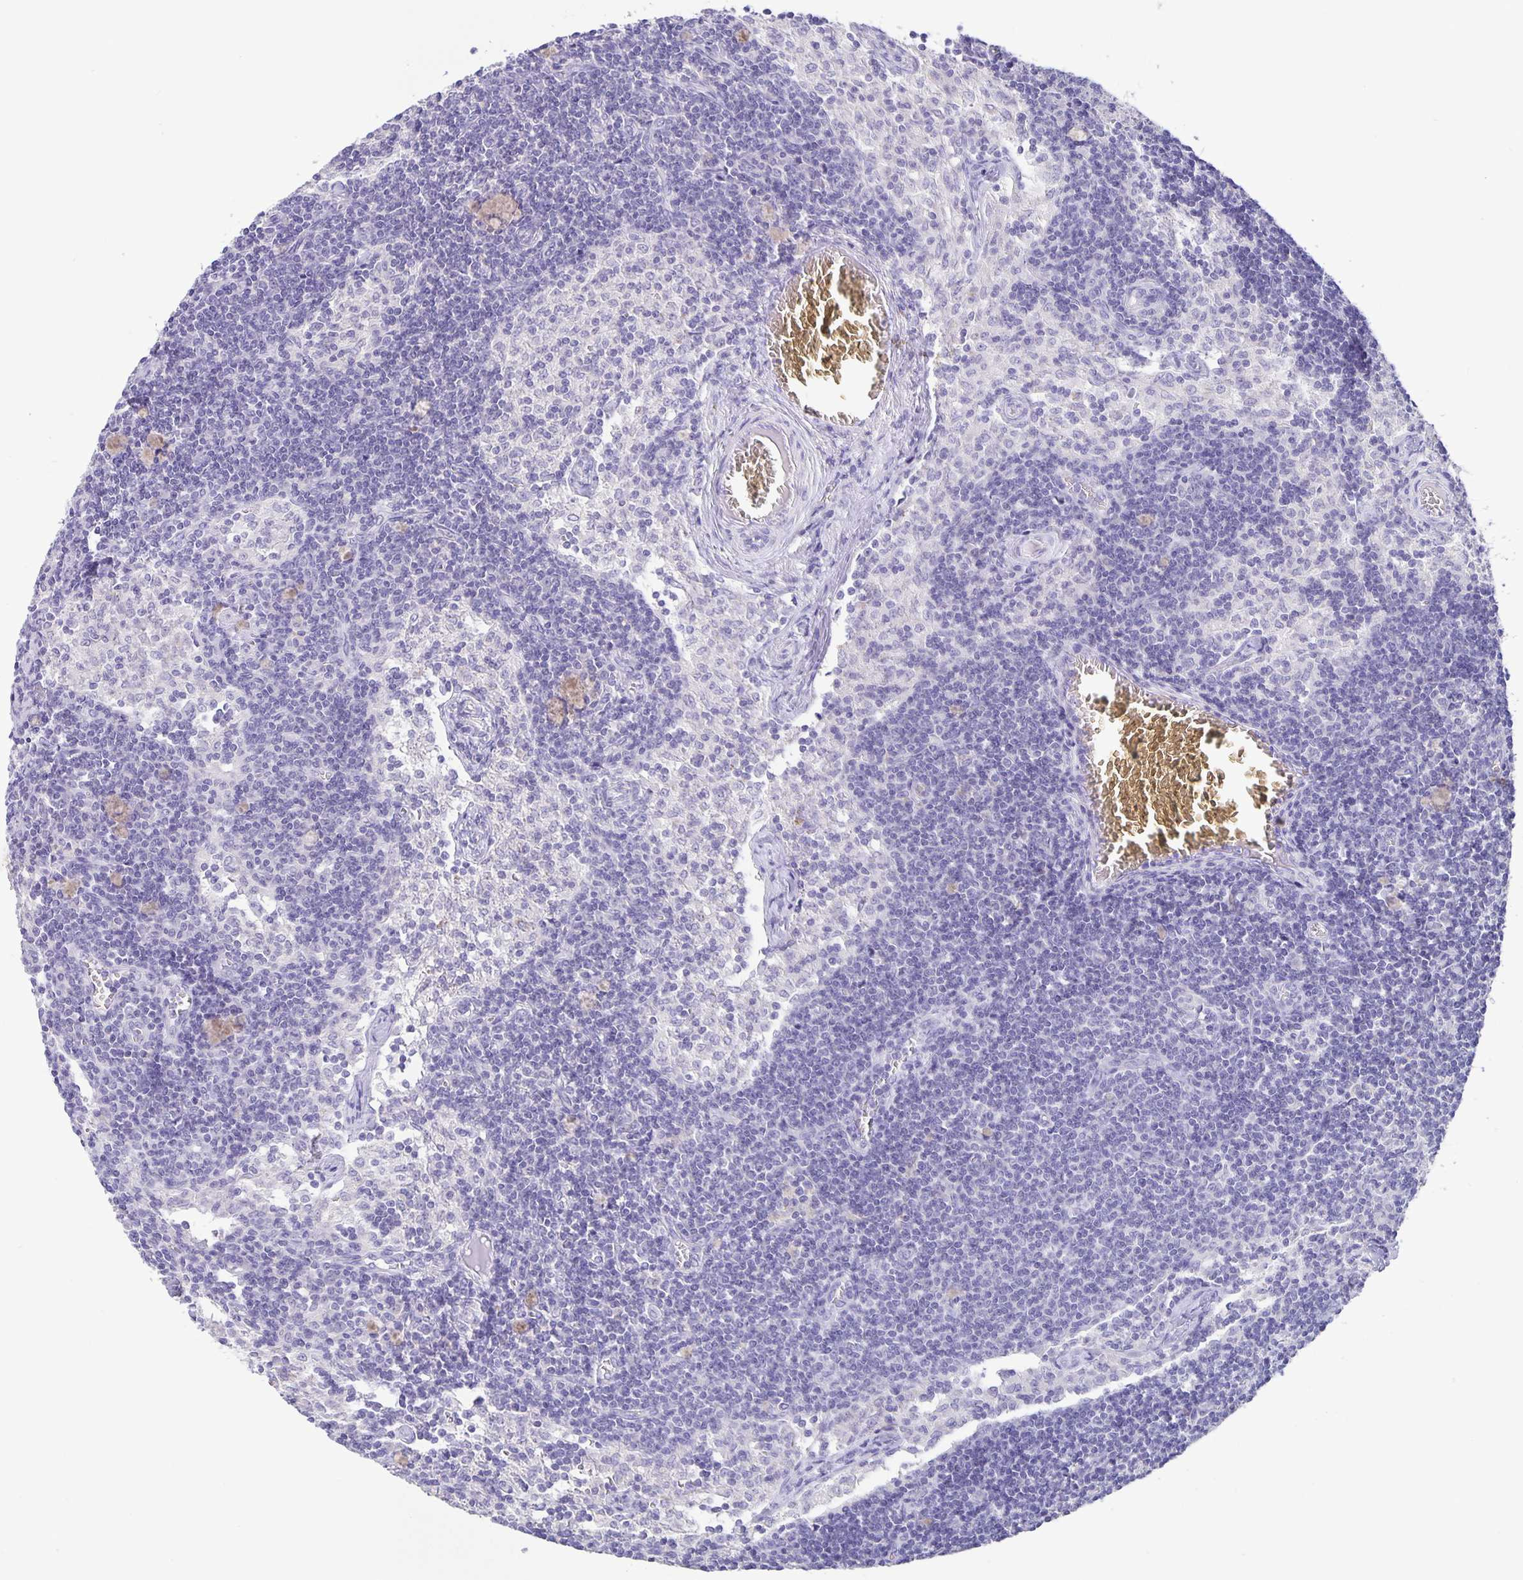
{"staining": {"intensity": "negative", "quantity": "none", "location": "none"}, "tissue": "lymph node", "cell_type": "Non-germinal center cells", "image_type": "normal", "snomed": [{"axis": "morphology", "description": "Normal tissue, NOS"}, {"axis": "topography", "description": "Lymph node"}], "caption": "Human lymph node stained for a protein using immunohistochemistry displays no staining in non-germinal center cells.", "gene": "ERMN", "patient": {"sex": "female", "age": 31}}